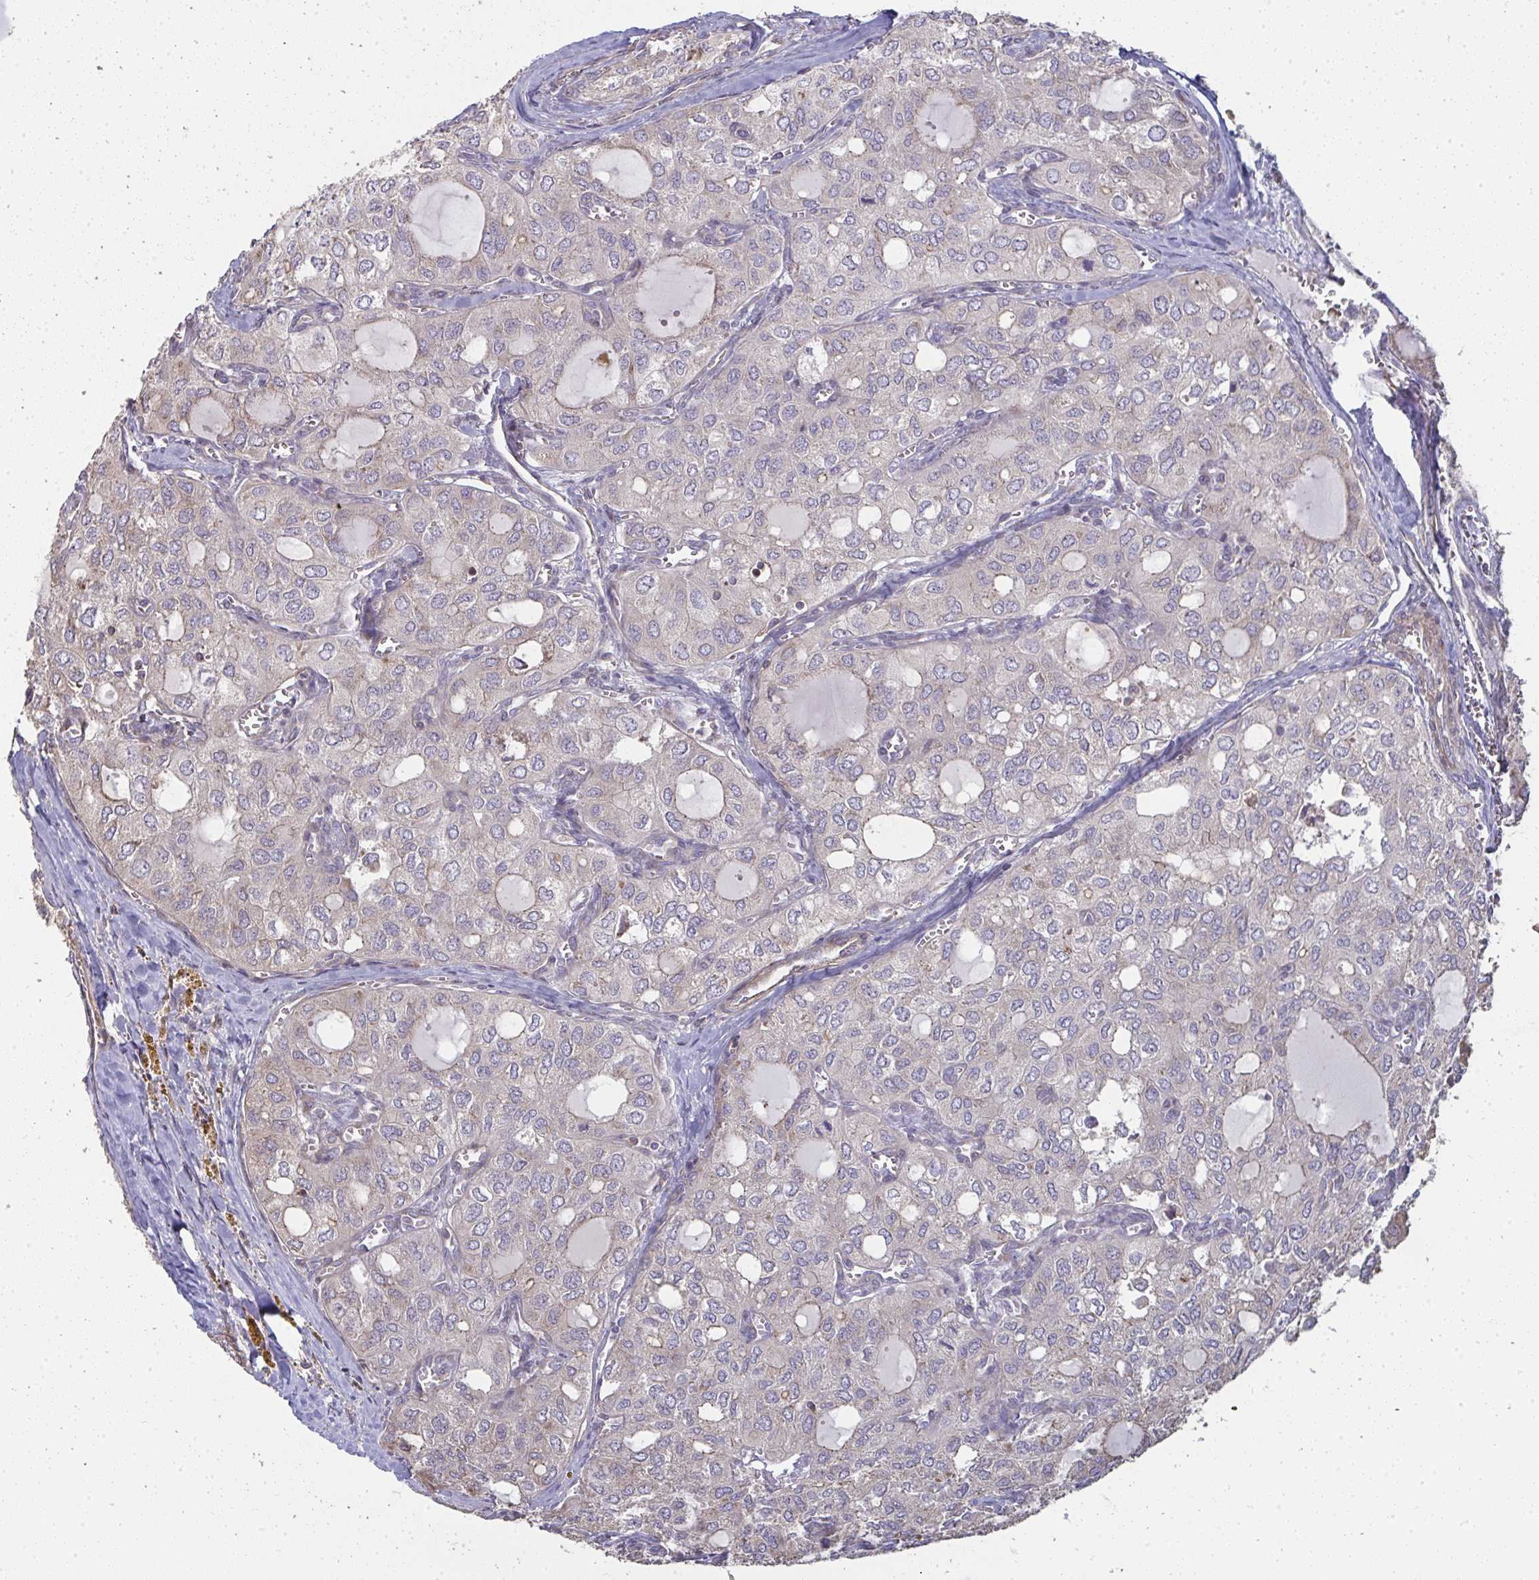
{"staining": {"intensity": "weak", "quantity": "<25%", "location": "cytoplasmic/membranous"}, "tissue": "thyroid cancer", "cell_type": "Tumor cells", "image_type": "cancer", "snomed": [{"axis": "morphology", "description": "Follicular adenoma carcinoma, NOS"}, {"axis": "topography", "description": "Thyroid gland"}], "caption": "Tumor cells show no significant protein staining in thyroid cancer (follicular adenoma carcinoma).", "gene": "ZFYVE28", "patient": {"sex": "male", "age": 75}}